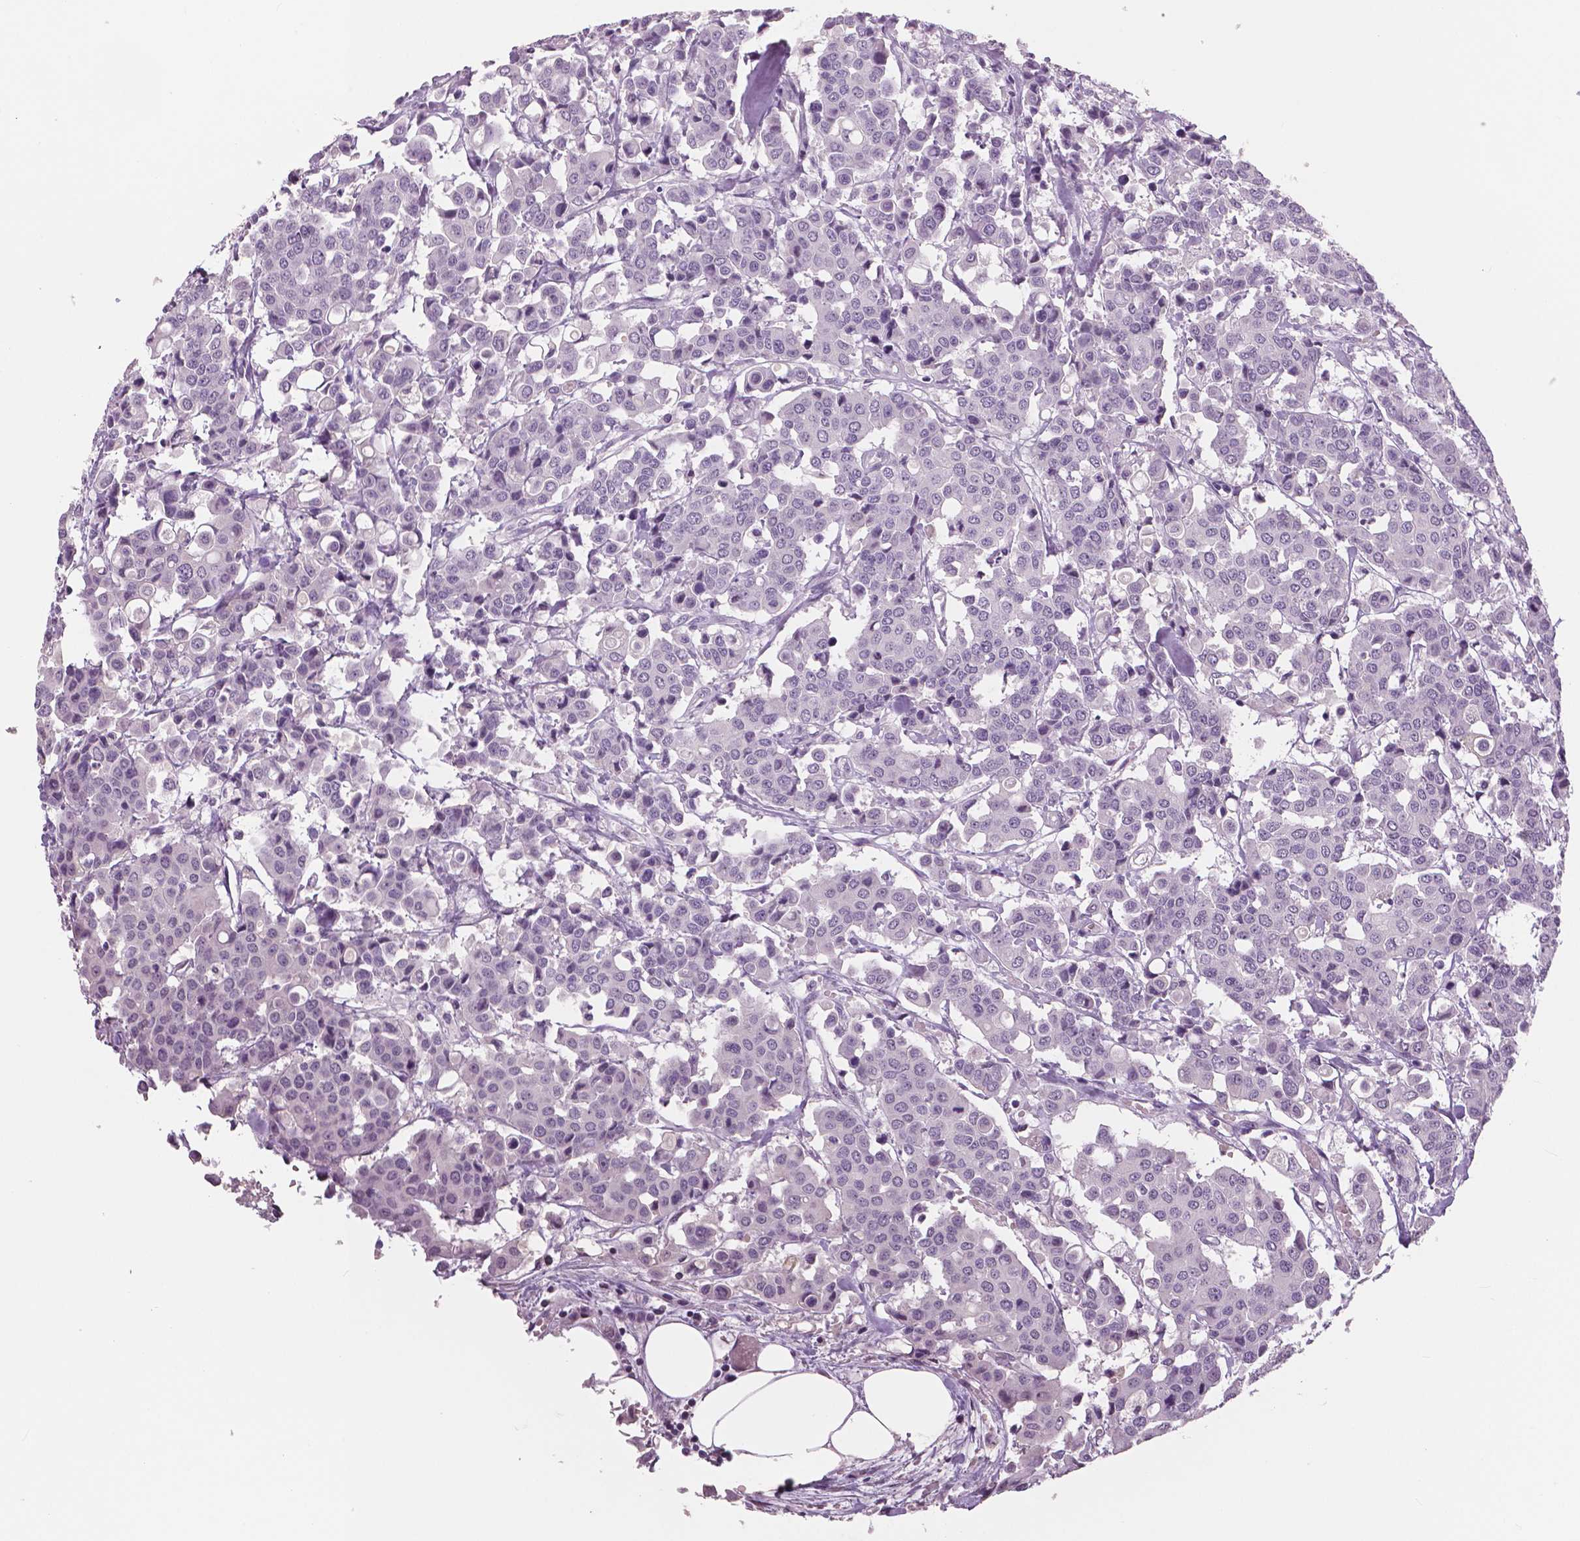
{"staining": {"intensity": "negative", "quantity": "none", "location": "none"}, "tissue": "carcinoid", "cell_type": "Tumor cells", "image_type": "cancer", "snomed": [{"axis": "morphology", "description": "Carcinoid, malignant, NOS"}, {"axis": "topography", "description": "Colon"}], "caption": "The histopathology image displays no significant staining in tumor cells of carcinoid.", "gene": "NECAB1", "patient": {"sex": "male", "age": 81}}